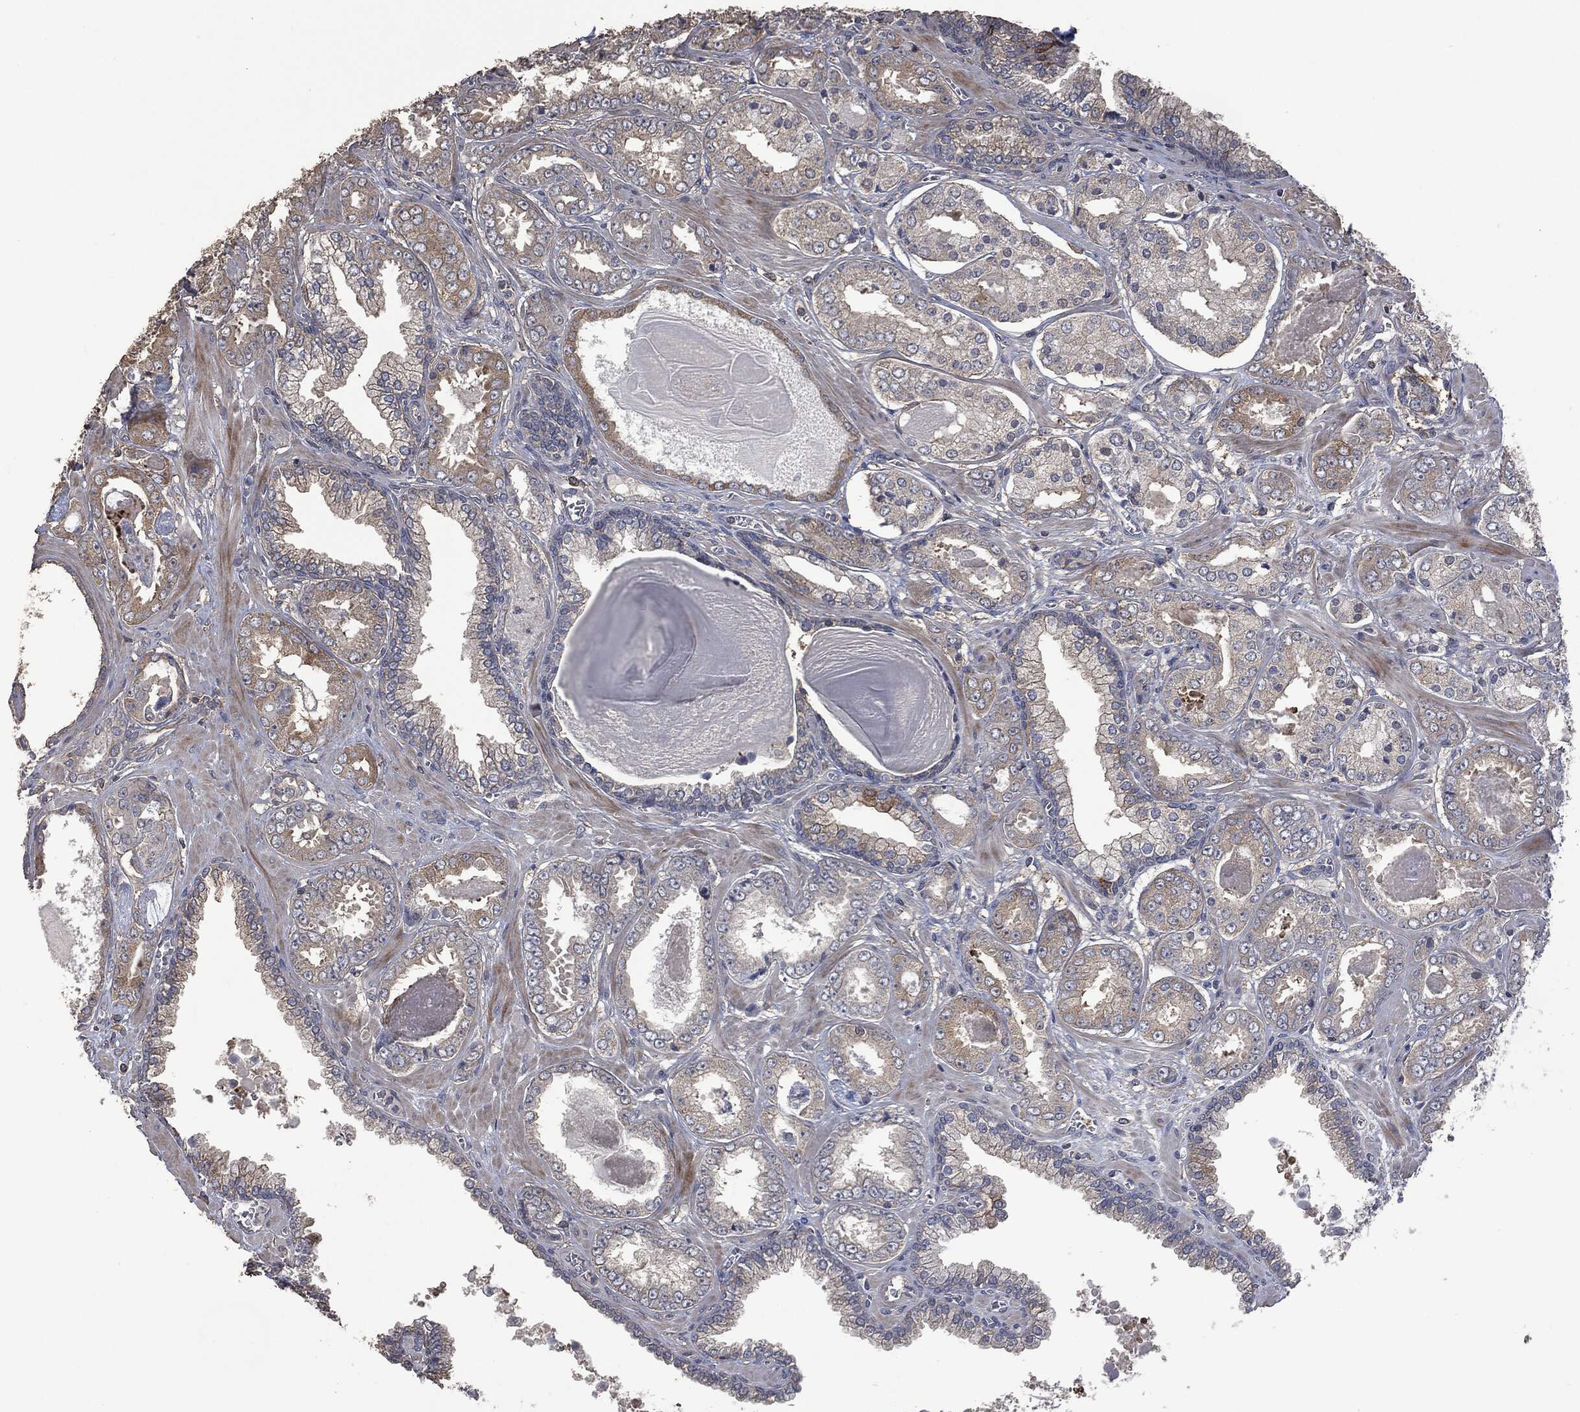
{"staining": {"intensity": "moderate", "quantity": "<25%", "location": "cytoplasmic/membranous"}, "tissue": "prostate cancer", "cell_type": "Tumor cells", "image_type": "cancer", "snomed": [{"axis": "morphology", "description": "Adenocarcinoma, NOS"}, {"axis": "topography", "description": "Prostate"}], "caption": "A brown stain labels moderate cytoplasmic/membranous positivity of a protein in human adenocarcinoma (prostate) tumor cells.", "gene": "MSLN", "patient": {"sex": "male", "age": 56}}